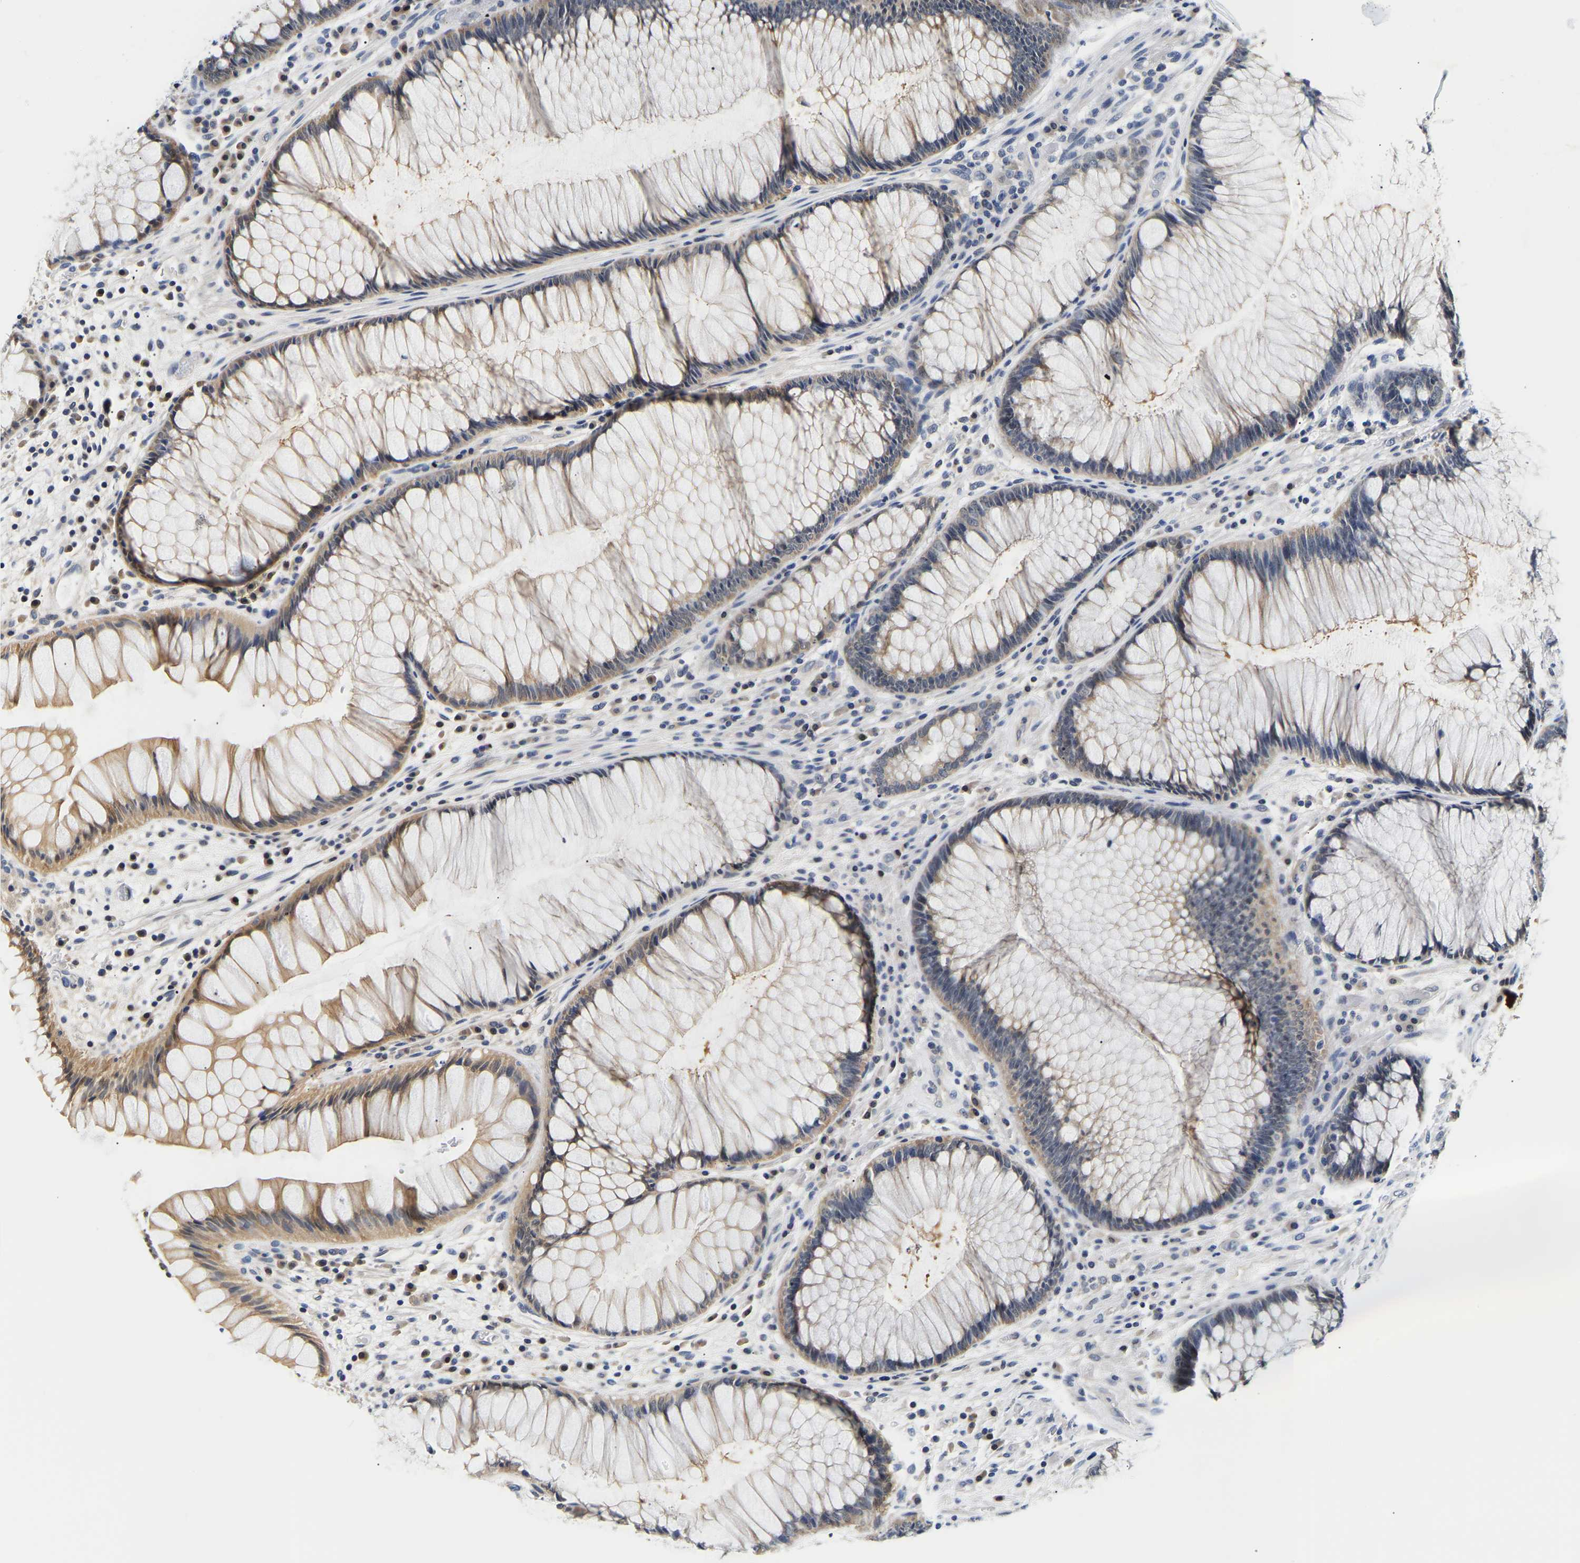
{"staining": {"intensity": "moderate", "quantity": "25%-75%", "location": "cytoplasmic/membranous"}, "tissue": "rectum", "cell_type": "Glandular cells", "image_type": "normal", "snomed": [{"axis": "morphology", "description": "Normal tissue, NOS"}, {"axis": "topography", "description": "Rectum"}], "caption": "High-magnification brightfield microscopy of benign rectum stained with DAB (3,3'-diaminobenzidine) (brown) and counterstained with hematoxylin (blue). glandular cells exhibit moderate cytoplasmic/membranous expression is present in approximately25%-75% of cells.", "gene": "UCHL3", "patient": {"sex": "male", "age": 51}}